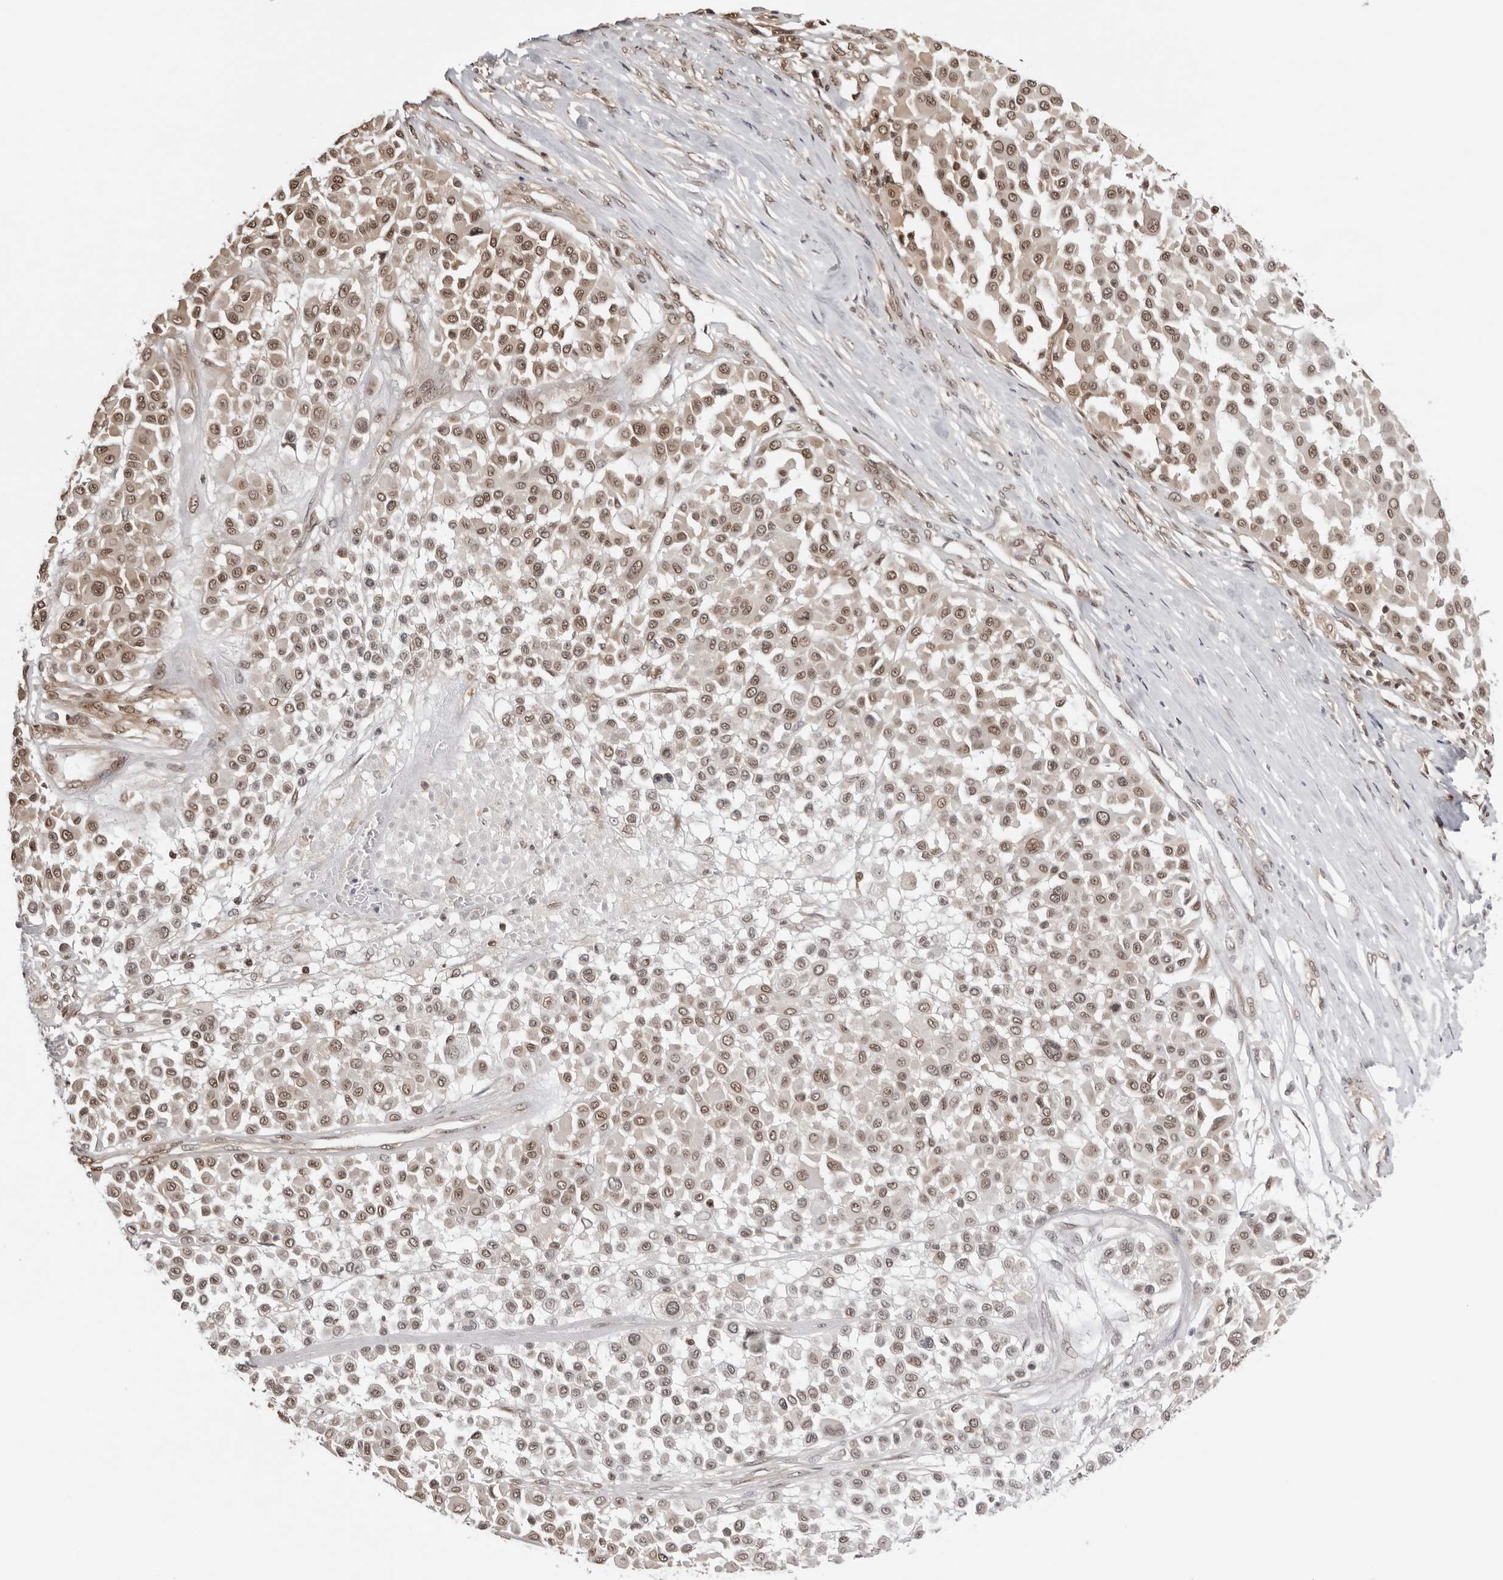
{"staining": {"intensity": "moderate", "quantity": "25%-75%", "location": "nuclear"}, "tissue": "melanoma", "cell_type": "Tumor cells", "image_type": "cancer", "snomed": [{"axis": "morphology", "description": "Malignant melanoma, Metastatic site"}, {"axis": "topography", "description": "Soft tissue"}], "caption": "Moderate nuclear protein positivity is seen in about 25%-75% of tumor cells in malignant melanoma (metastatic site).", "gene": "SDE2", "patient": {"sex": "male", "age": 41}}